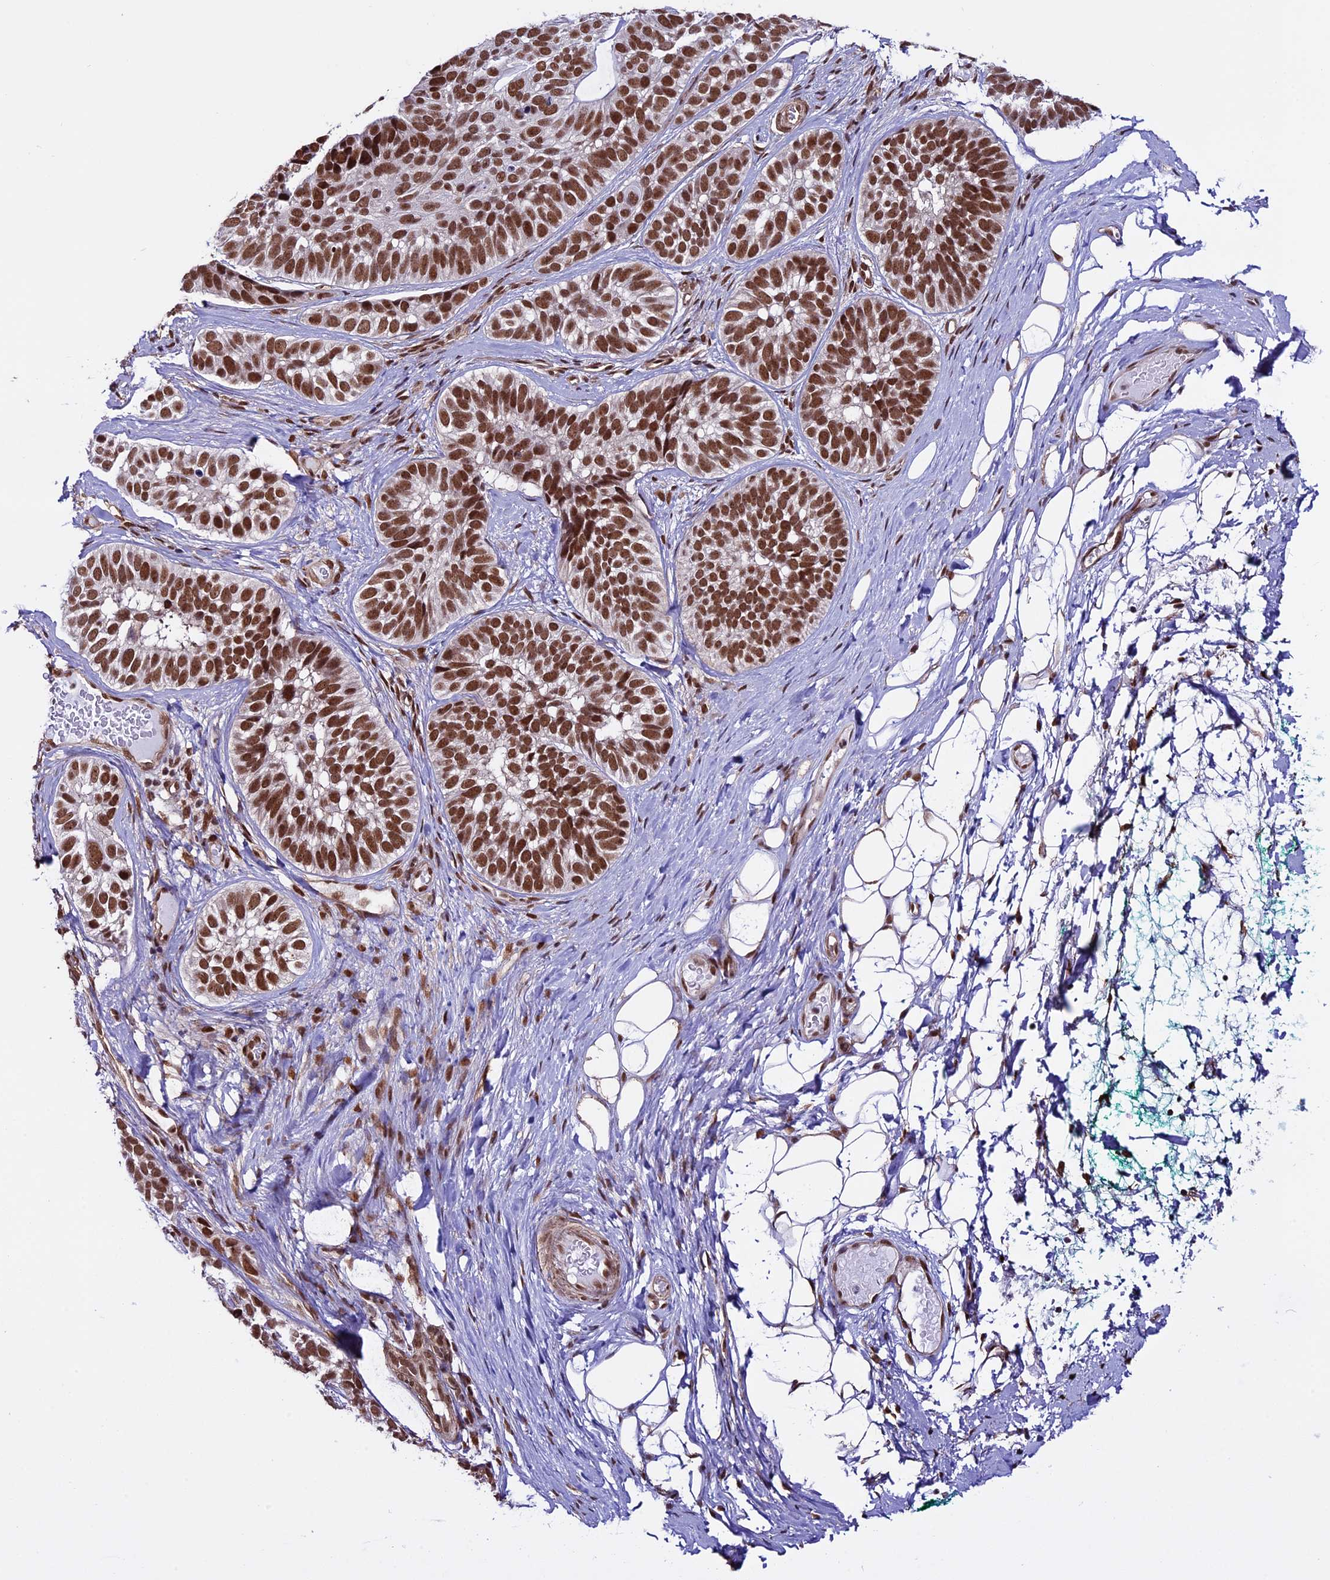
{"staining": {"intensity": "strong", "quantity": ">75%", "location": "nuclear"}, "tissue": "skin cancer", "cell_type": "Tumor cells", "image_type": "cancer", "snomed": [{"axis": "morphology", "description": "Basal cell carcinoma"}, {"axis": "topography", "description": "Skin"}], "caption": "Protein positivity by immunohistochemistry (IHC) displays strong nuclear expression in about >75% of tumor cells in skin cancer. The protein of interest is stained brown, and the nuclei are stained in blue (DAB (3,3'-diaminobenzidine) IHC with brightfield microscopy, high magnification).", "gene": "MPHOSPH8", "patient": {"sex": "male", "age": 62}}